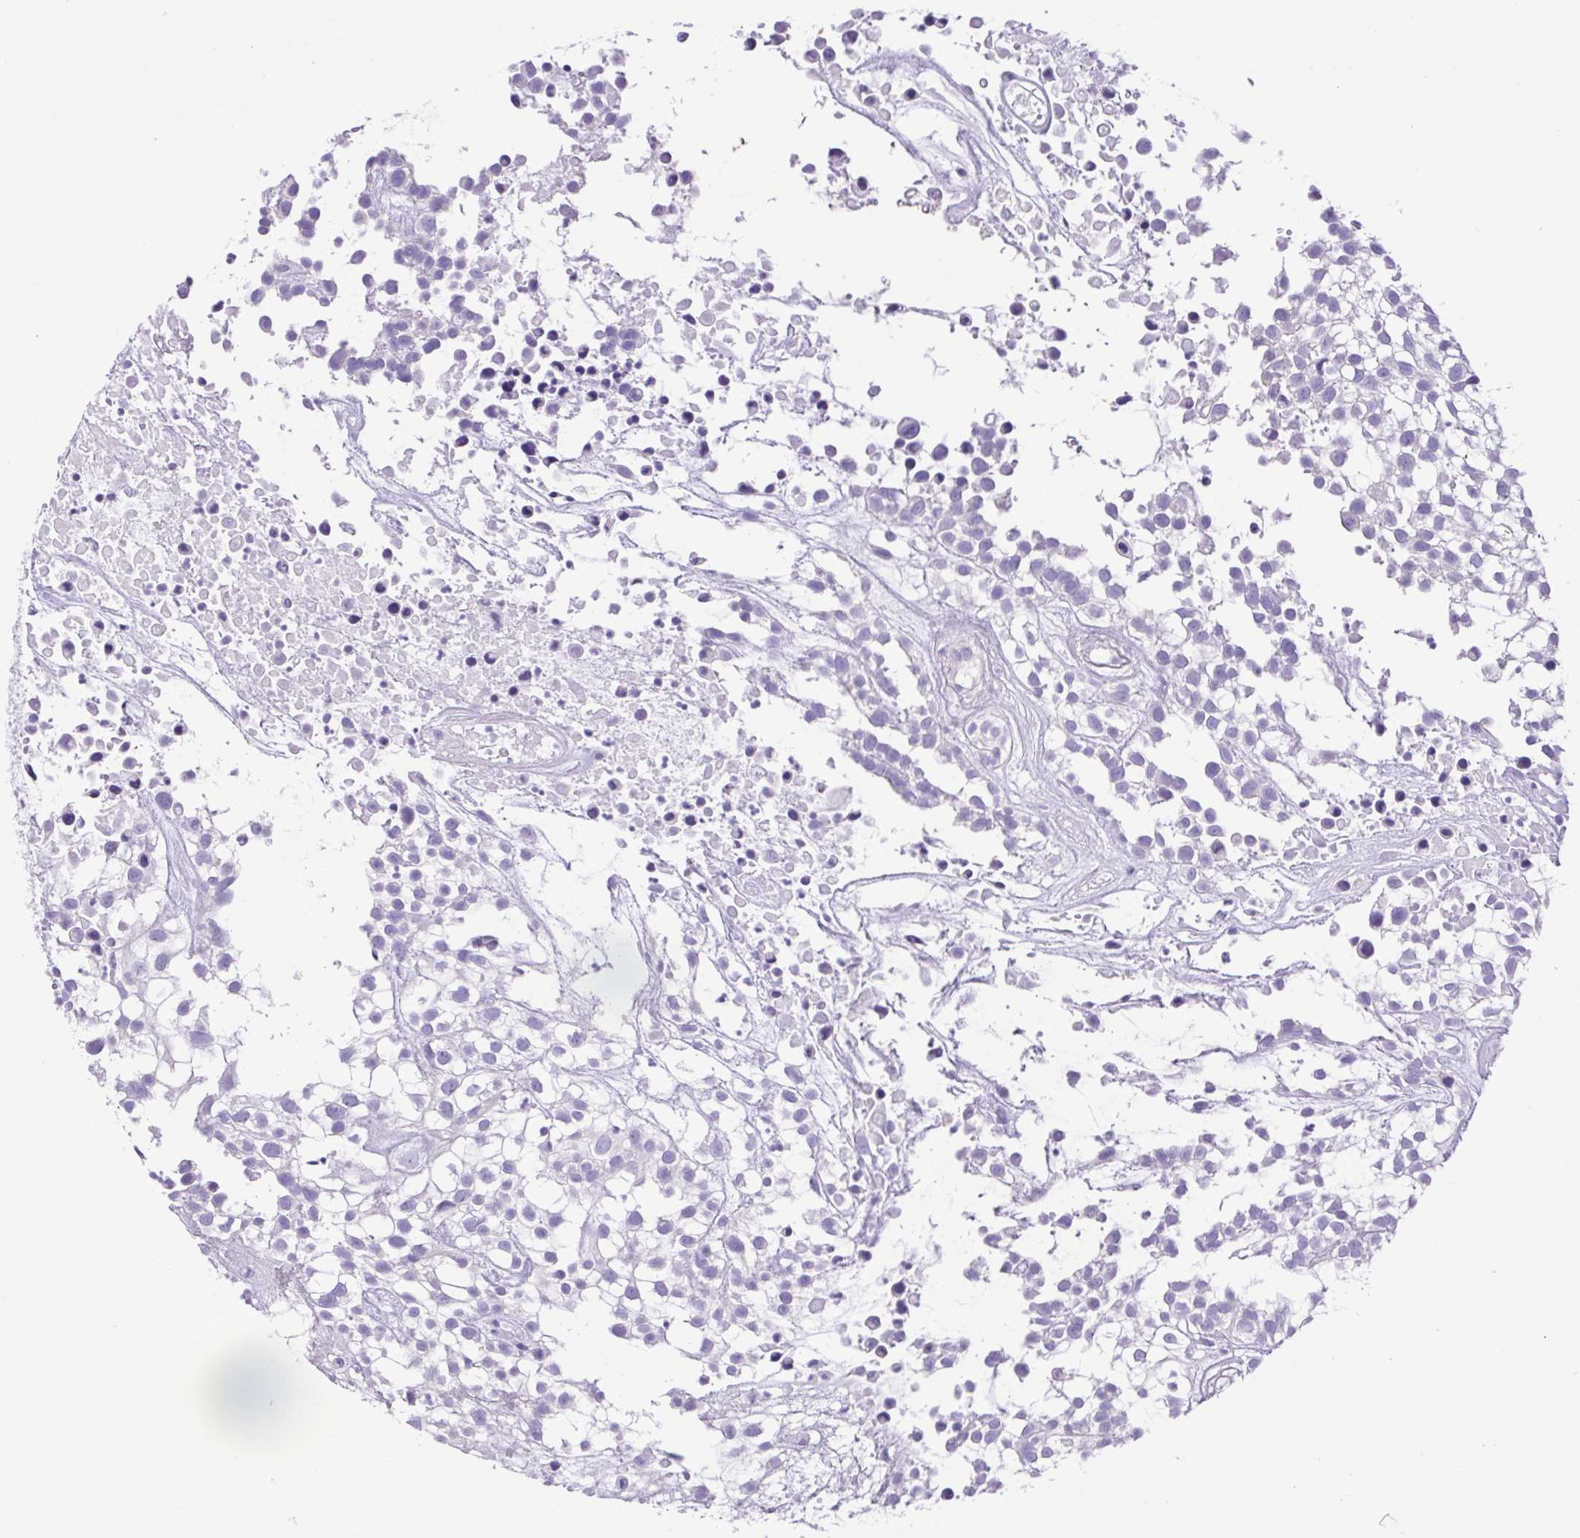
{"staining": {"intensity": "negative", "quantity": "none", "location": "none"}, "tissue": "urothelial cancer", "cell_type": "Tumor cells", "image_type": "cancer", "snomed": [{"axis": "morphology", "description": "Urothelial carcinoma, High grade"}, {"axis": "topography", "description": "Urinary bladder"}], "caption": "An IHC micrograph of urothelial carcinoma (high-grade) is shown. There is no staining in tumor cells of urothelial carcinoma (high-grade). (DAB (3,3'-diaminobenzidine) immunohistochemistry (IHC) with hematoxylin counter stain).", "gene": "CDSN", "patient": {"sex": "male", "age": 56}}